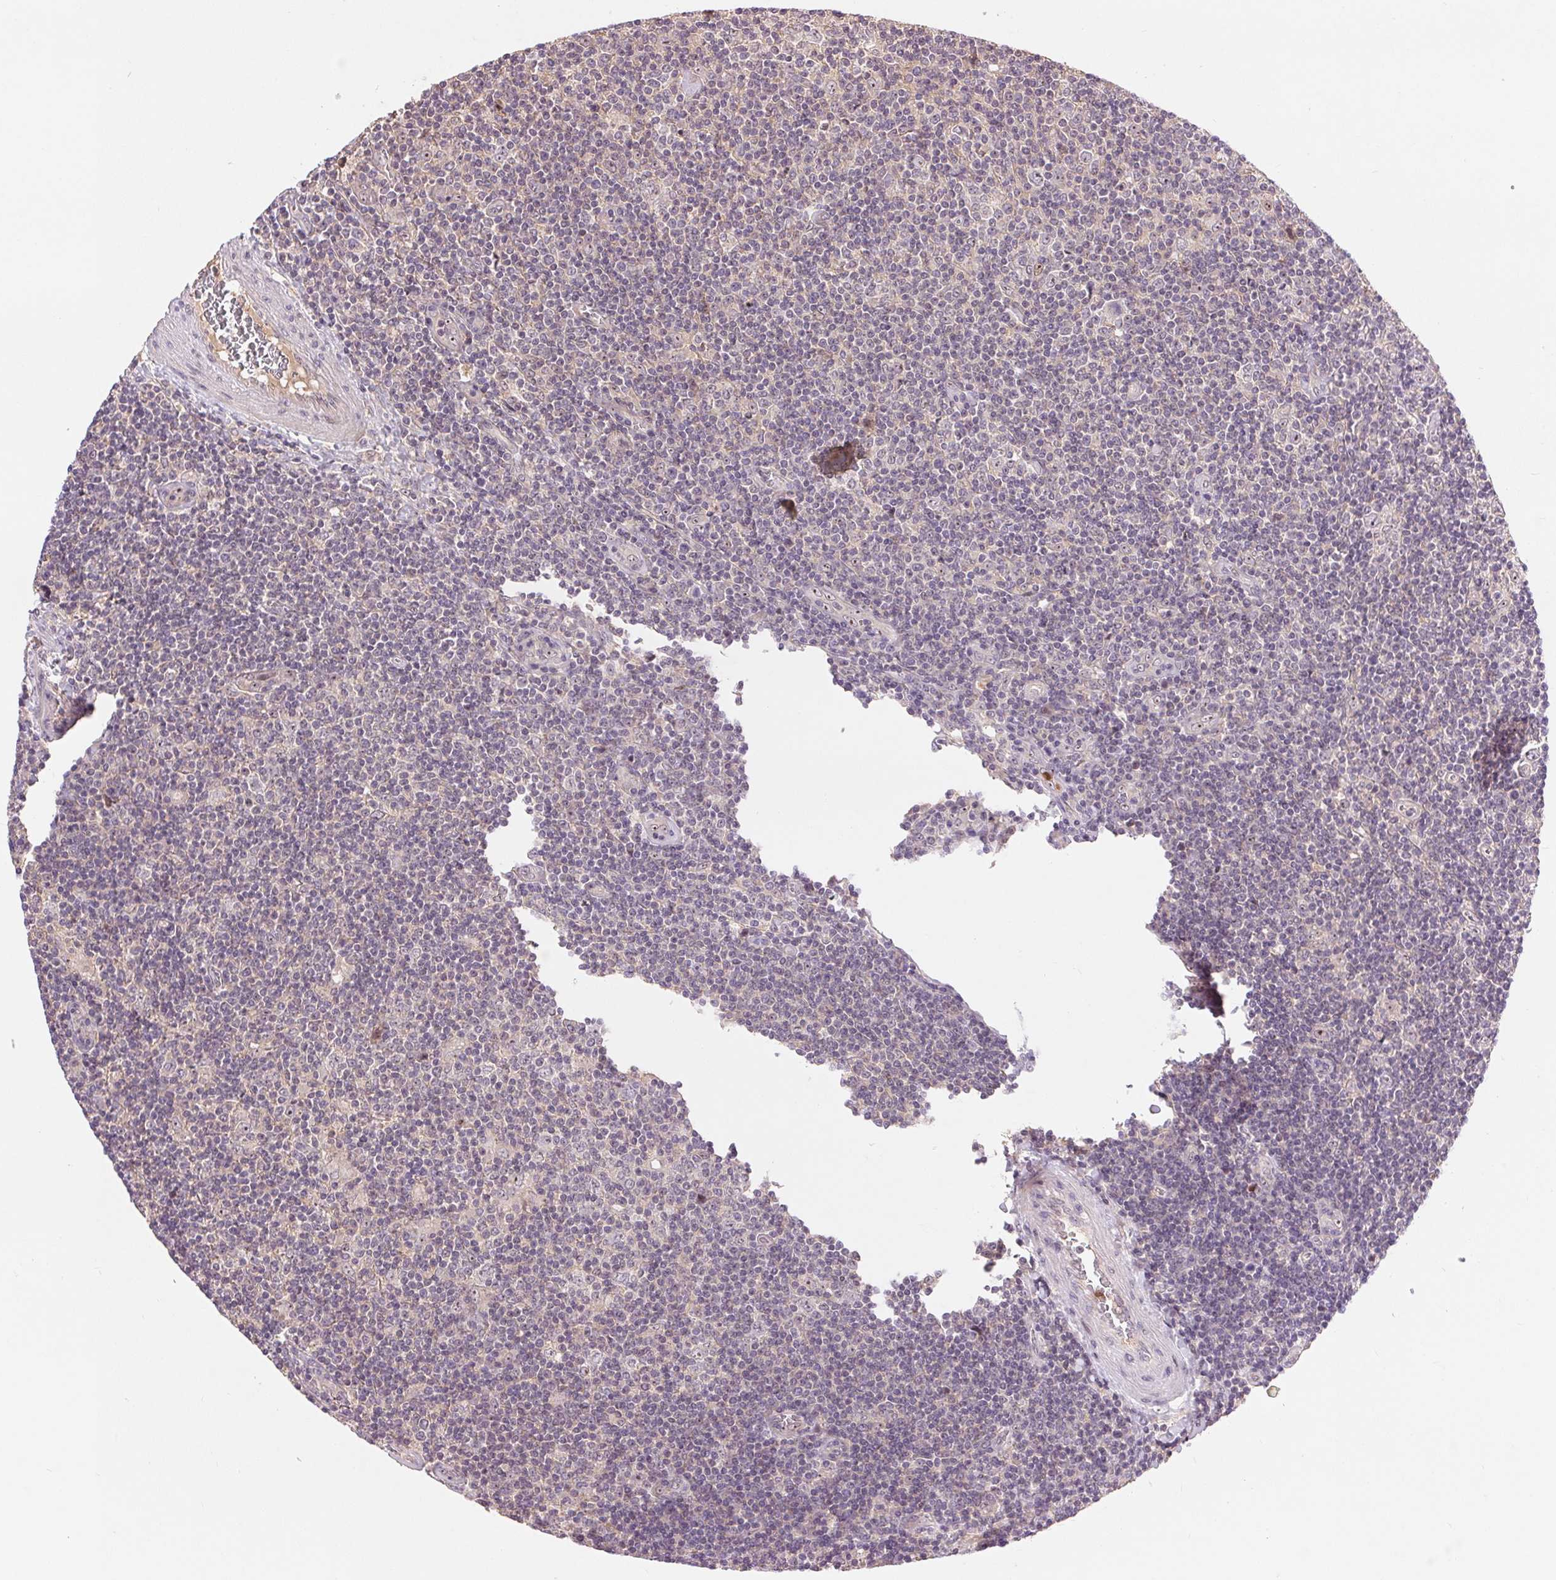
{"staining": {"intensity": "negative", "quantity": "none", "location": "none"}, "tissue": "lymphoma", "cell_type": "Tumor cells", "image_type": "cancer", "snomed": [{"axis": "morphology", "description": "Hodgkin's disease, NOS"}, {"axis": "topography", "description": "Lymph node"}], "caption": "IHC of human Hodgkin's disease demonstrates no staining in tumor cells.", "gene": "RANBP3L", "patient": {"sex": "male", "age": 40}}